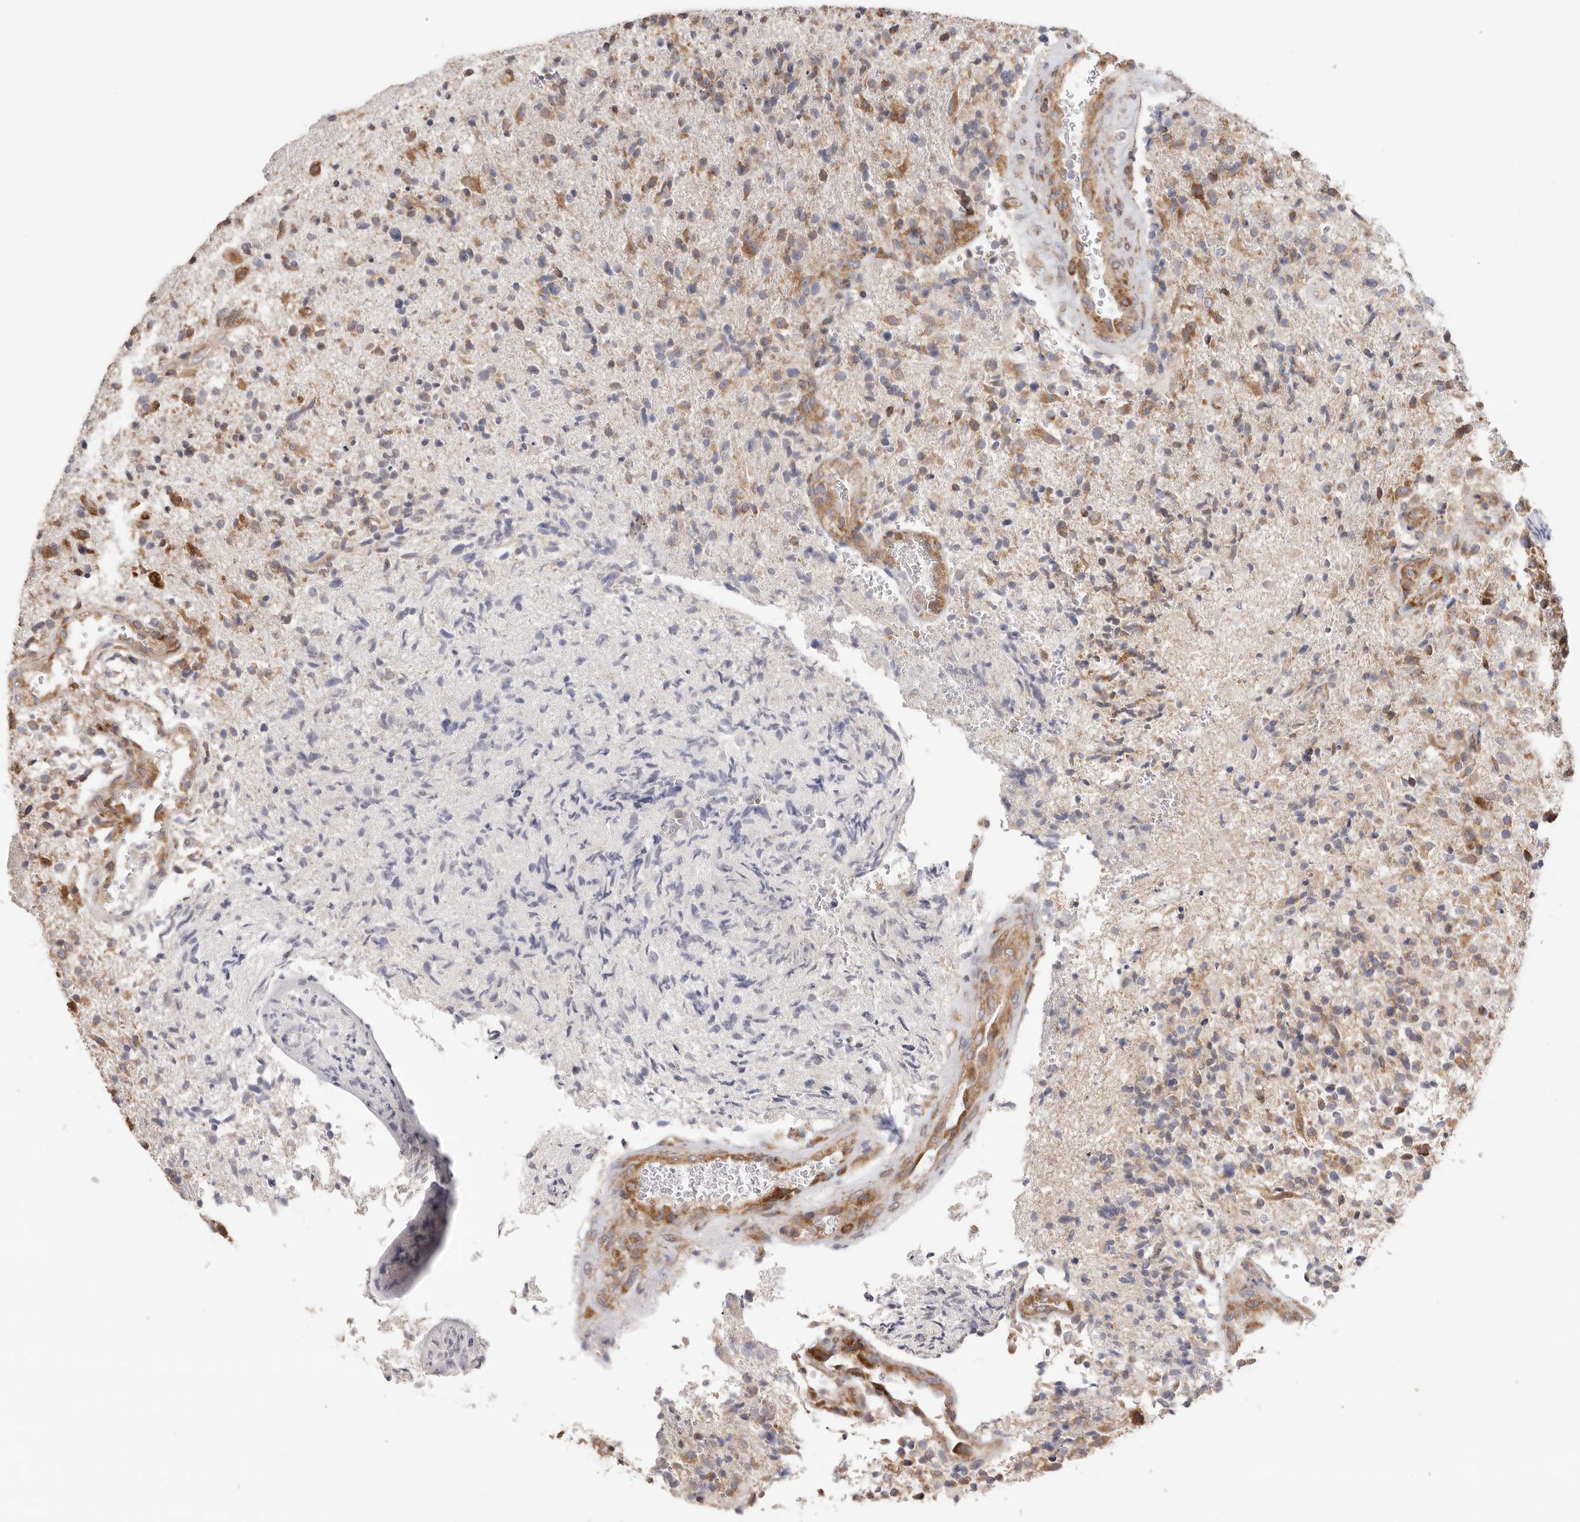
{"staining": {"intensity": "moderate", "quantity": "25%-75%", "location": "cytoplasmic/membranous"}, "tissue": "glioma", "cell_type": "Tumor cells", "image_type": "cancer", "snomed": [{"axis": "morphology", "description": "Glioma, malignant, High grade"}, {"axis": "topography", "description": "Brain"}], "caption": "Moderate cytoplasmic/membranous protein staining is present in about 25%-75% of tumor cells in malignant high-grade glioma.", "gene": "SERBP1", "patient": {"sex": "male", "age": 72}}